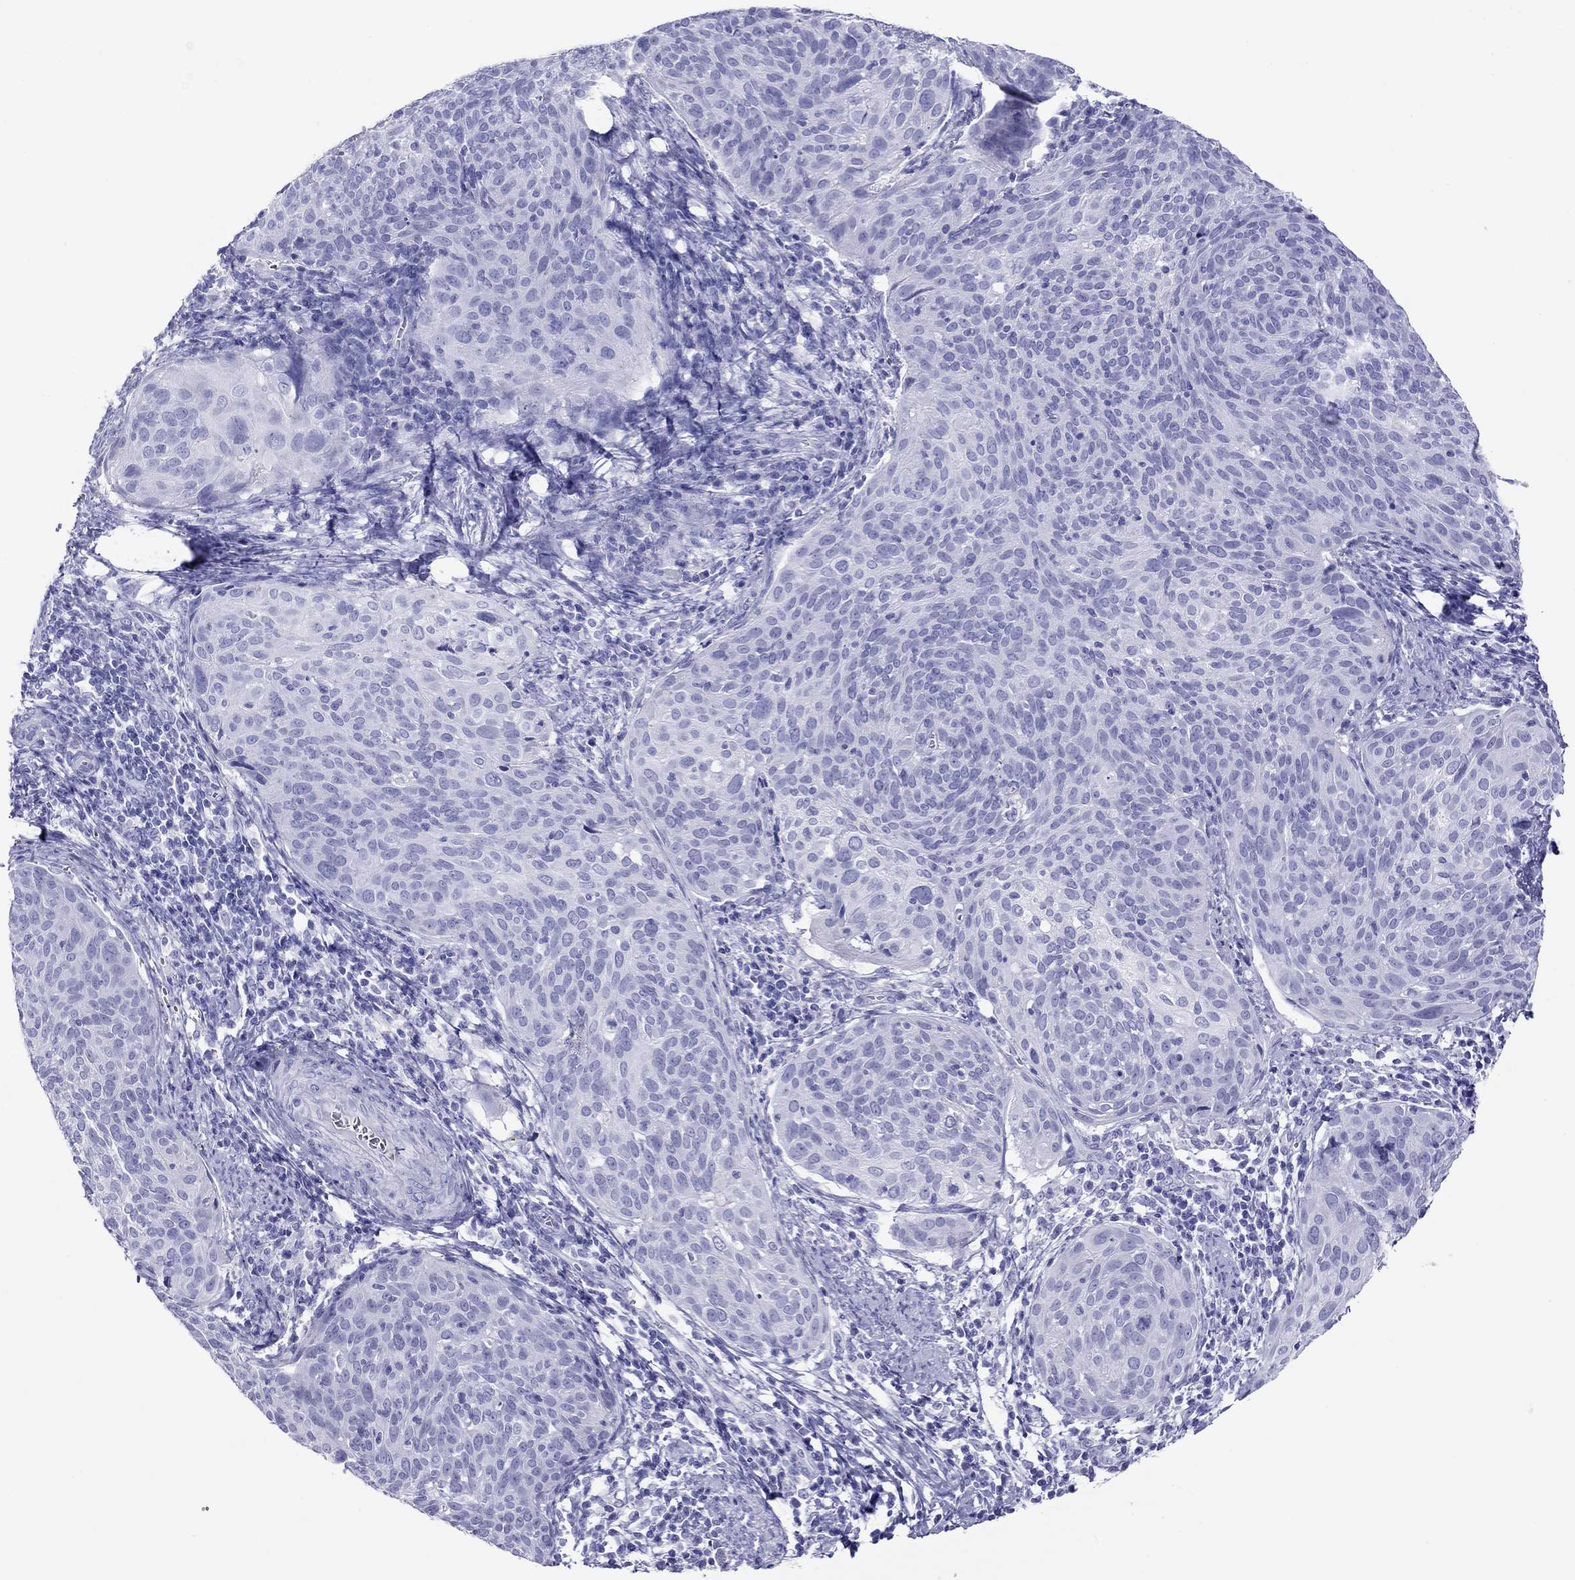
{"staining": {"intensity": "negative", "quantity": "none", "location": "none"}, "tissue": "cervical cancer", "cell_type": "Tumor cells", "image_type": "cancer", "snomed": [{"axis": "morphology", "description": "Squamous cell carcinoma, NOS"}, {"axis": "topography", "description": "Cervix"}], "caption": "Cervical cancer stained for a protein using IHC displays no staining tumor cells.", "gene": "PTPRN", "patient": {"sex": "female", "age": 39}}